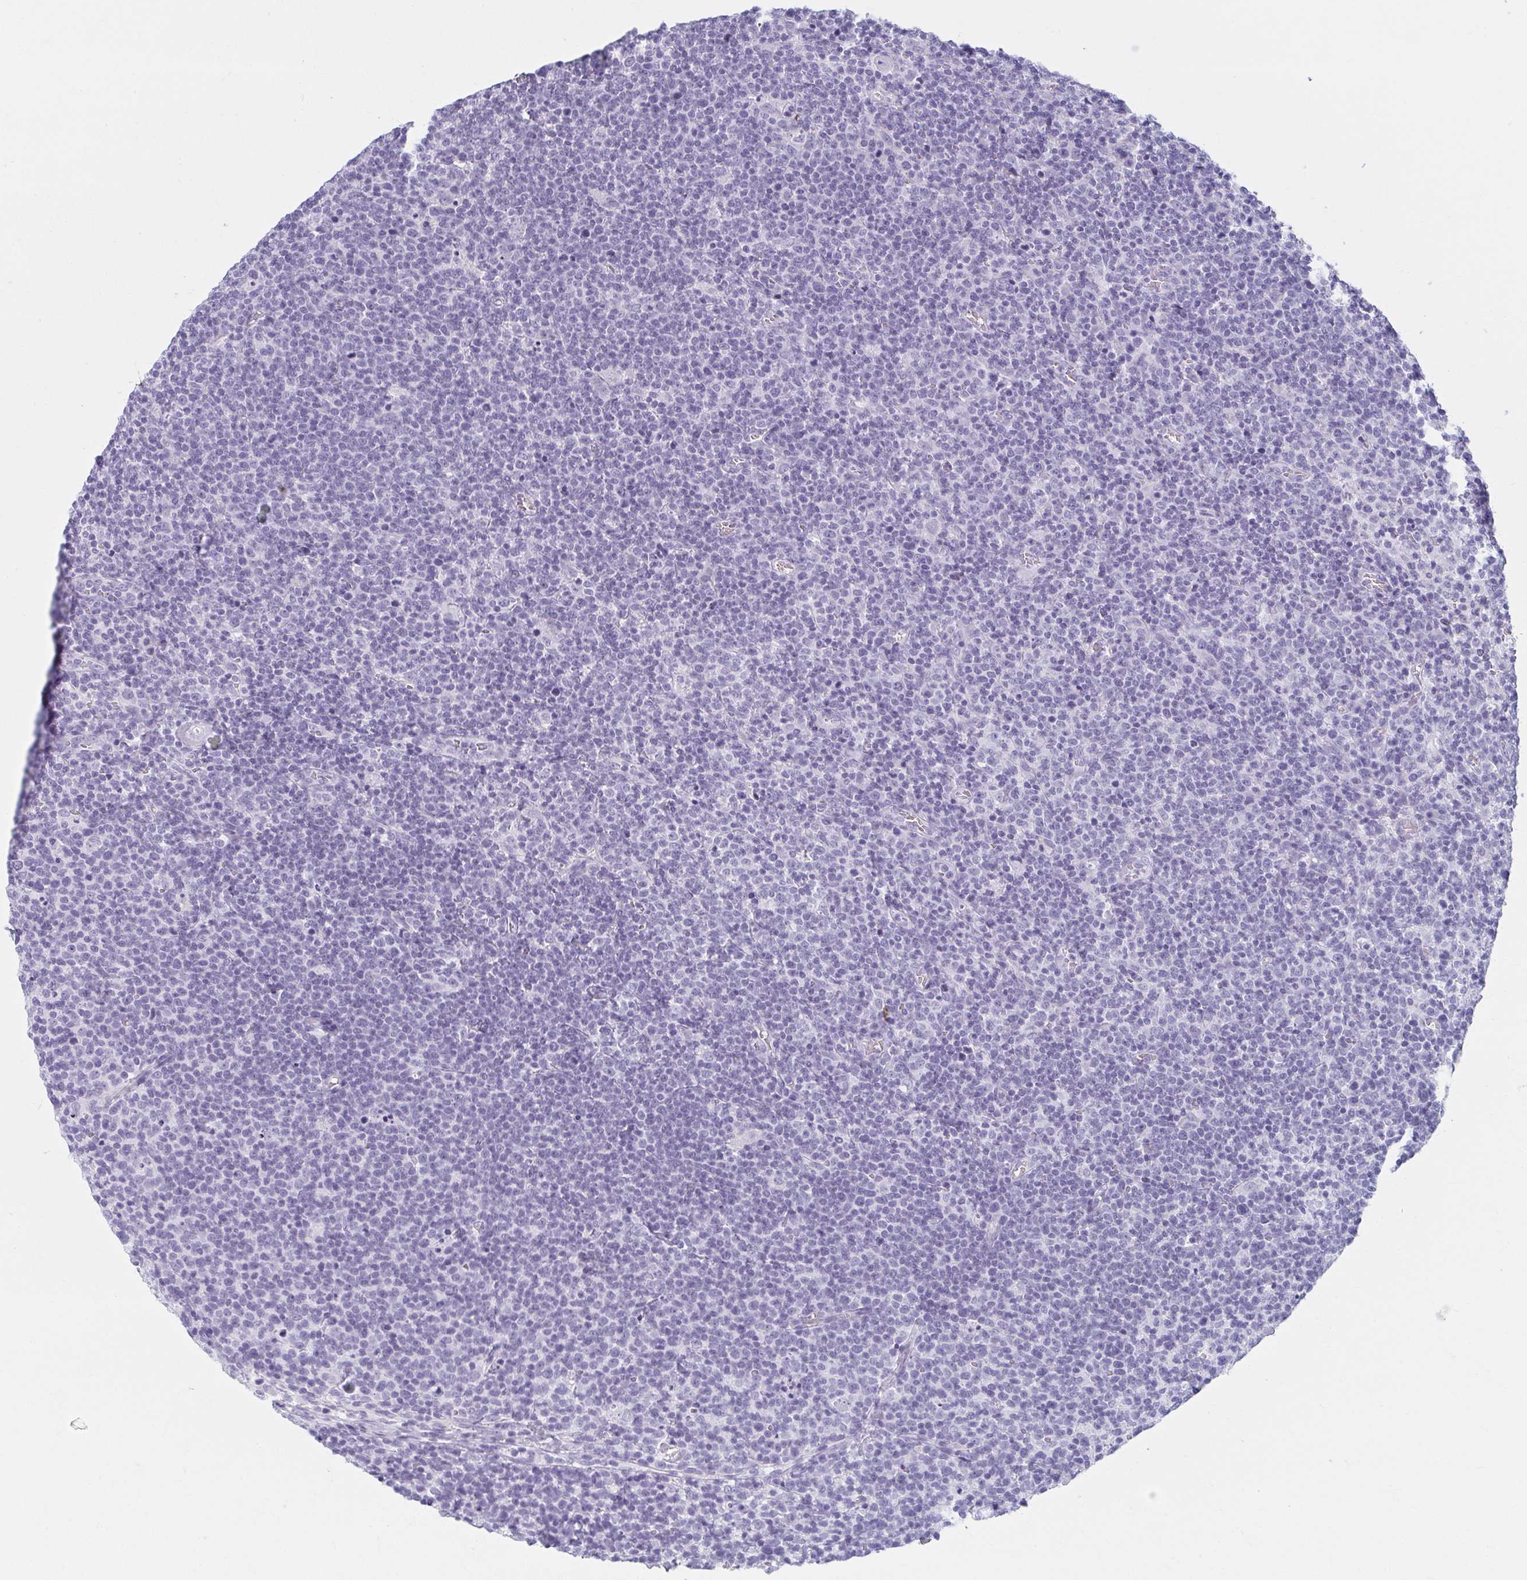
{"staining": {"intensity": "negative", "quantity": "none", "location": "none"}, "tissue": "lymphoma", "cell_type": "Tumor cells", "image_type": "cancer", "snomed": [{"axis": "morphology", "description": "Malignant lymphoma, non-Hodgkin's type, High grade"}, {"axis": "topography", "description": "Lymph node"}], "caption": "A micrograph of malignant lymphoma, non-Hodgkin's type (high-grade) stained for a protein shows no brown staining in tumor cells. The staining was performed using DAB to visualize the protein expression in brown, while the nuclei were stained in blue with hematoxylin (Magnification: 20x).", "gene": "MOBP", "patient": {"sex": "male", "age": 61}}